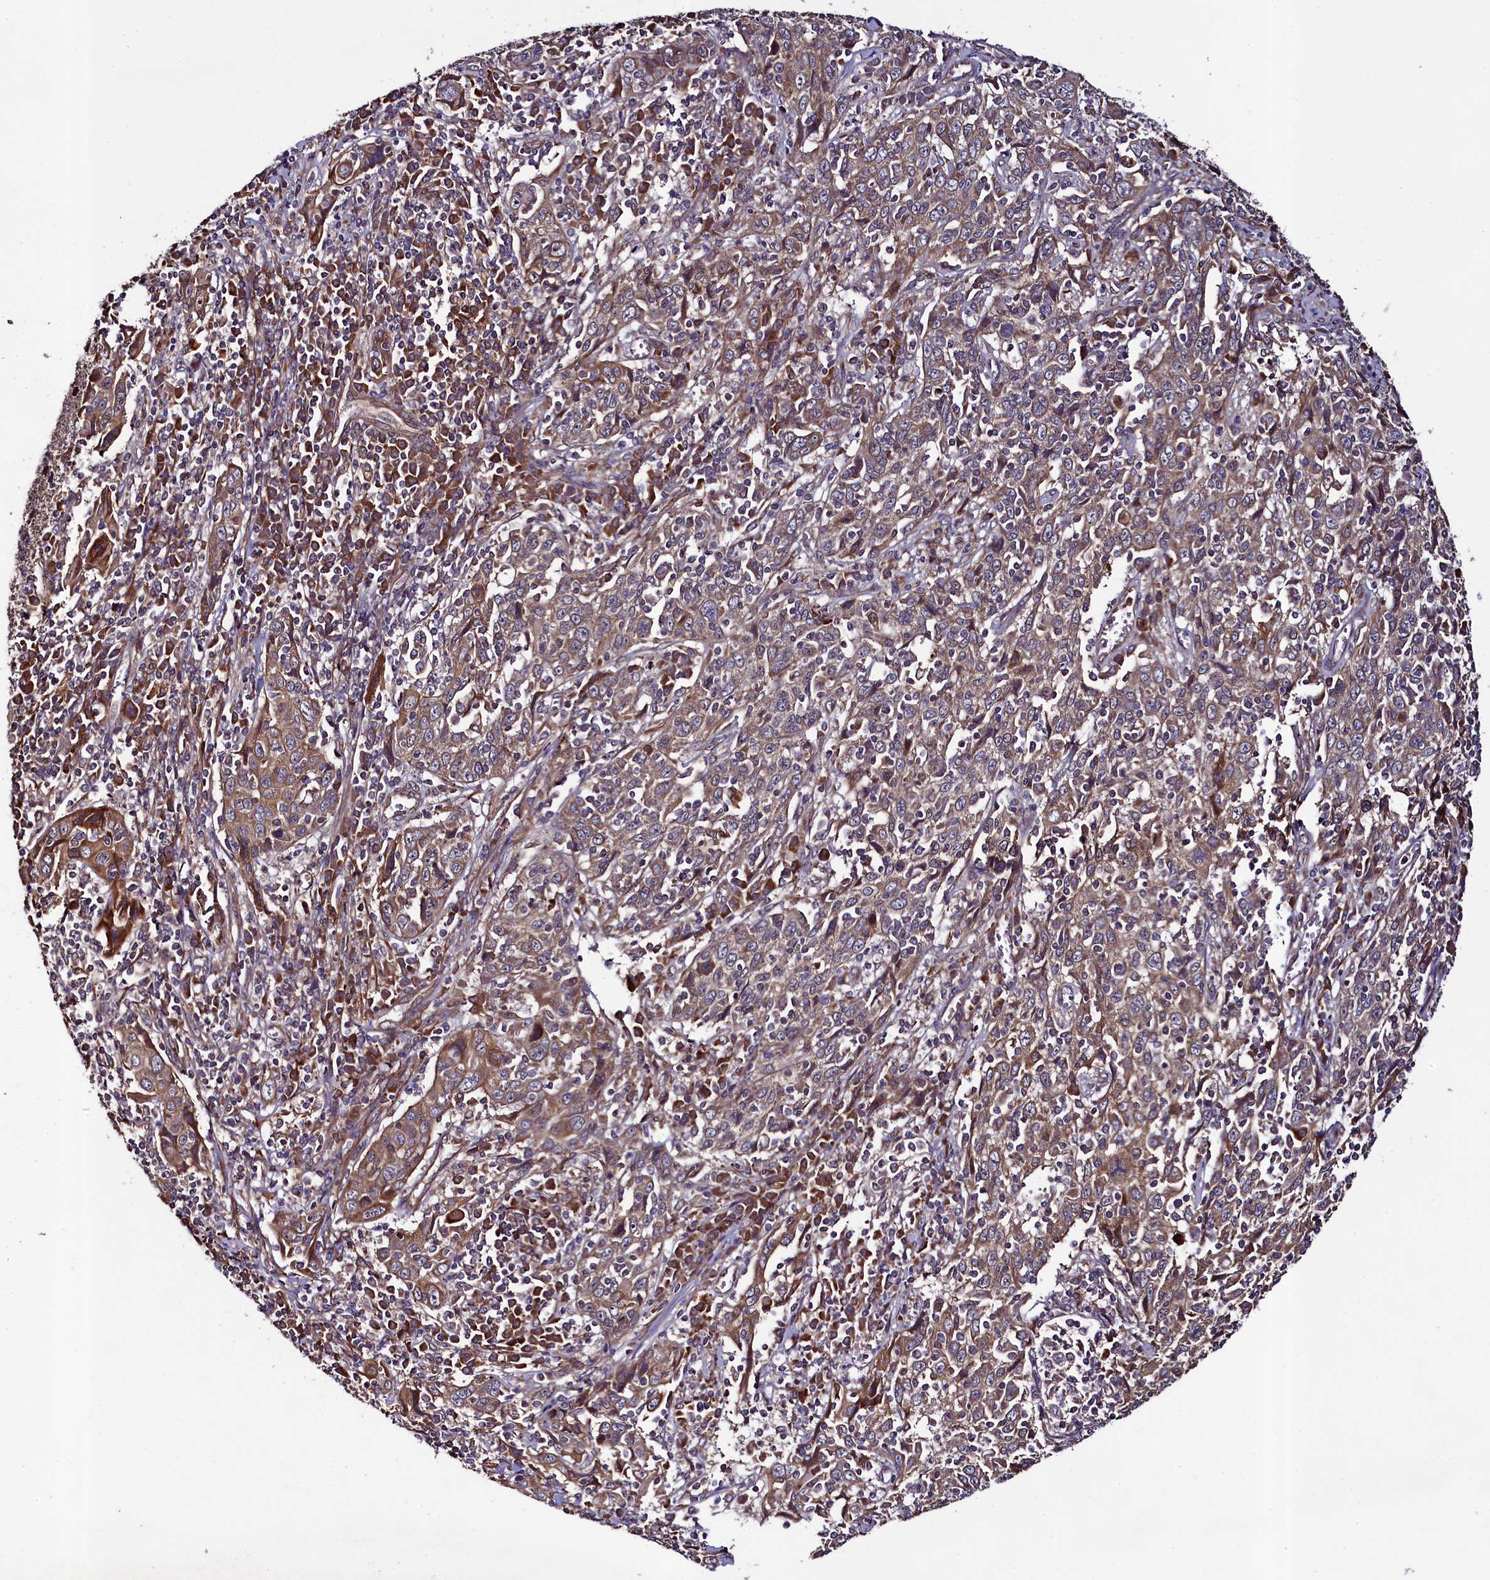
{"staining": {"intensity": "moderate", "quantity": "25%-75%", "location": "cytoplasmic/membranous"}, "tissue": "cervical cancer", "cell_type": "Tumor cells", "image_type": "cancer", "snomed": [{"axis": "morphology", "description": "Squamous cell carcinoma, NOS"}, {"axis": "topography", "description": "Cervix"}], "caption": "High-magnification brightfield microscopy of cervical cancer (squamous cell carcinoma) stained with DAB (3,3'-diaminobenzidine) (brown) and counterstained with hematoxylin (blue). tumor cells exhibit moderate cytoplasmic/membranous staining is seen in about25%-75% of cells. (DAB = brown stain, brightfield microscopy at high magnification).", "gene": "CCDC102A", "patient": {"sex": "female", "age": 46}}